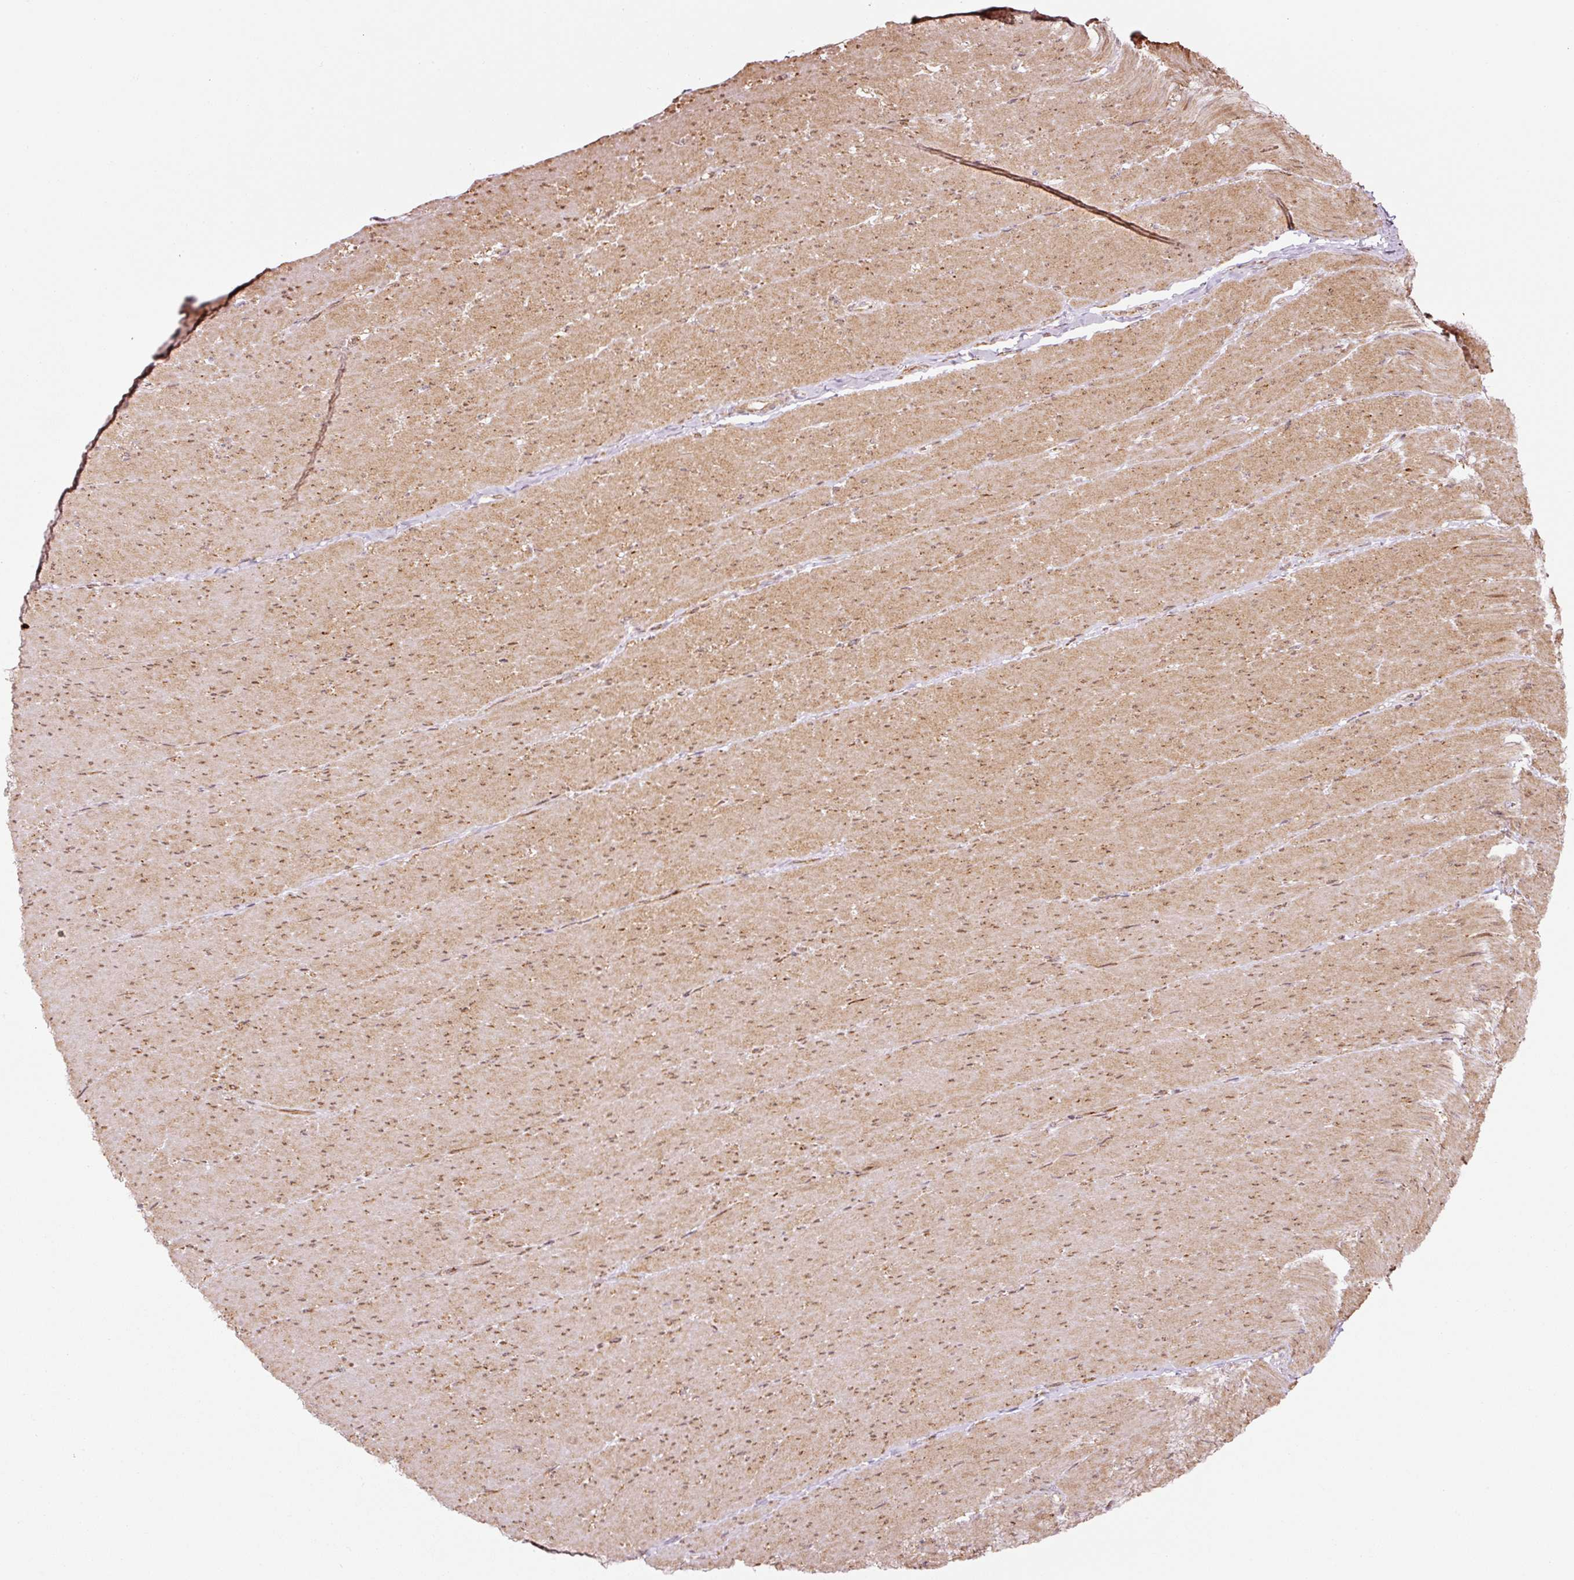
{"staining": {"intensity": "moderate", "quantity": ">75%", "location": "cytoplasmic/membranous"}, "tissue": "smooth muscle", "cell_type": "Smooth muscle cells", "image_type": "normal", "snomed": [{"axis": "morphology", "description": "Normal tissue, NOS"}, {"axis": "topography", "description": "Smooth muscle"}, {"axis": "topography", "description": "Rectum"}], "caption": "Immunohistochemistry image of benign smooth muscle: smooth muscle stained using immunohistochemistry reveals medium levels of moderate protein expression localized specifically in the cytoplasmic/membranous of smooth muscle cells, appearing as a cytoplasmic/membranous brown color.", "gene": "ETF1", "patient": {"sex": "male", "age": 53}}